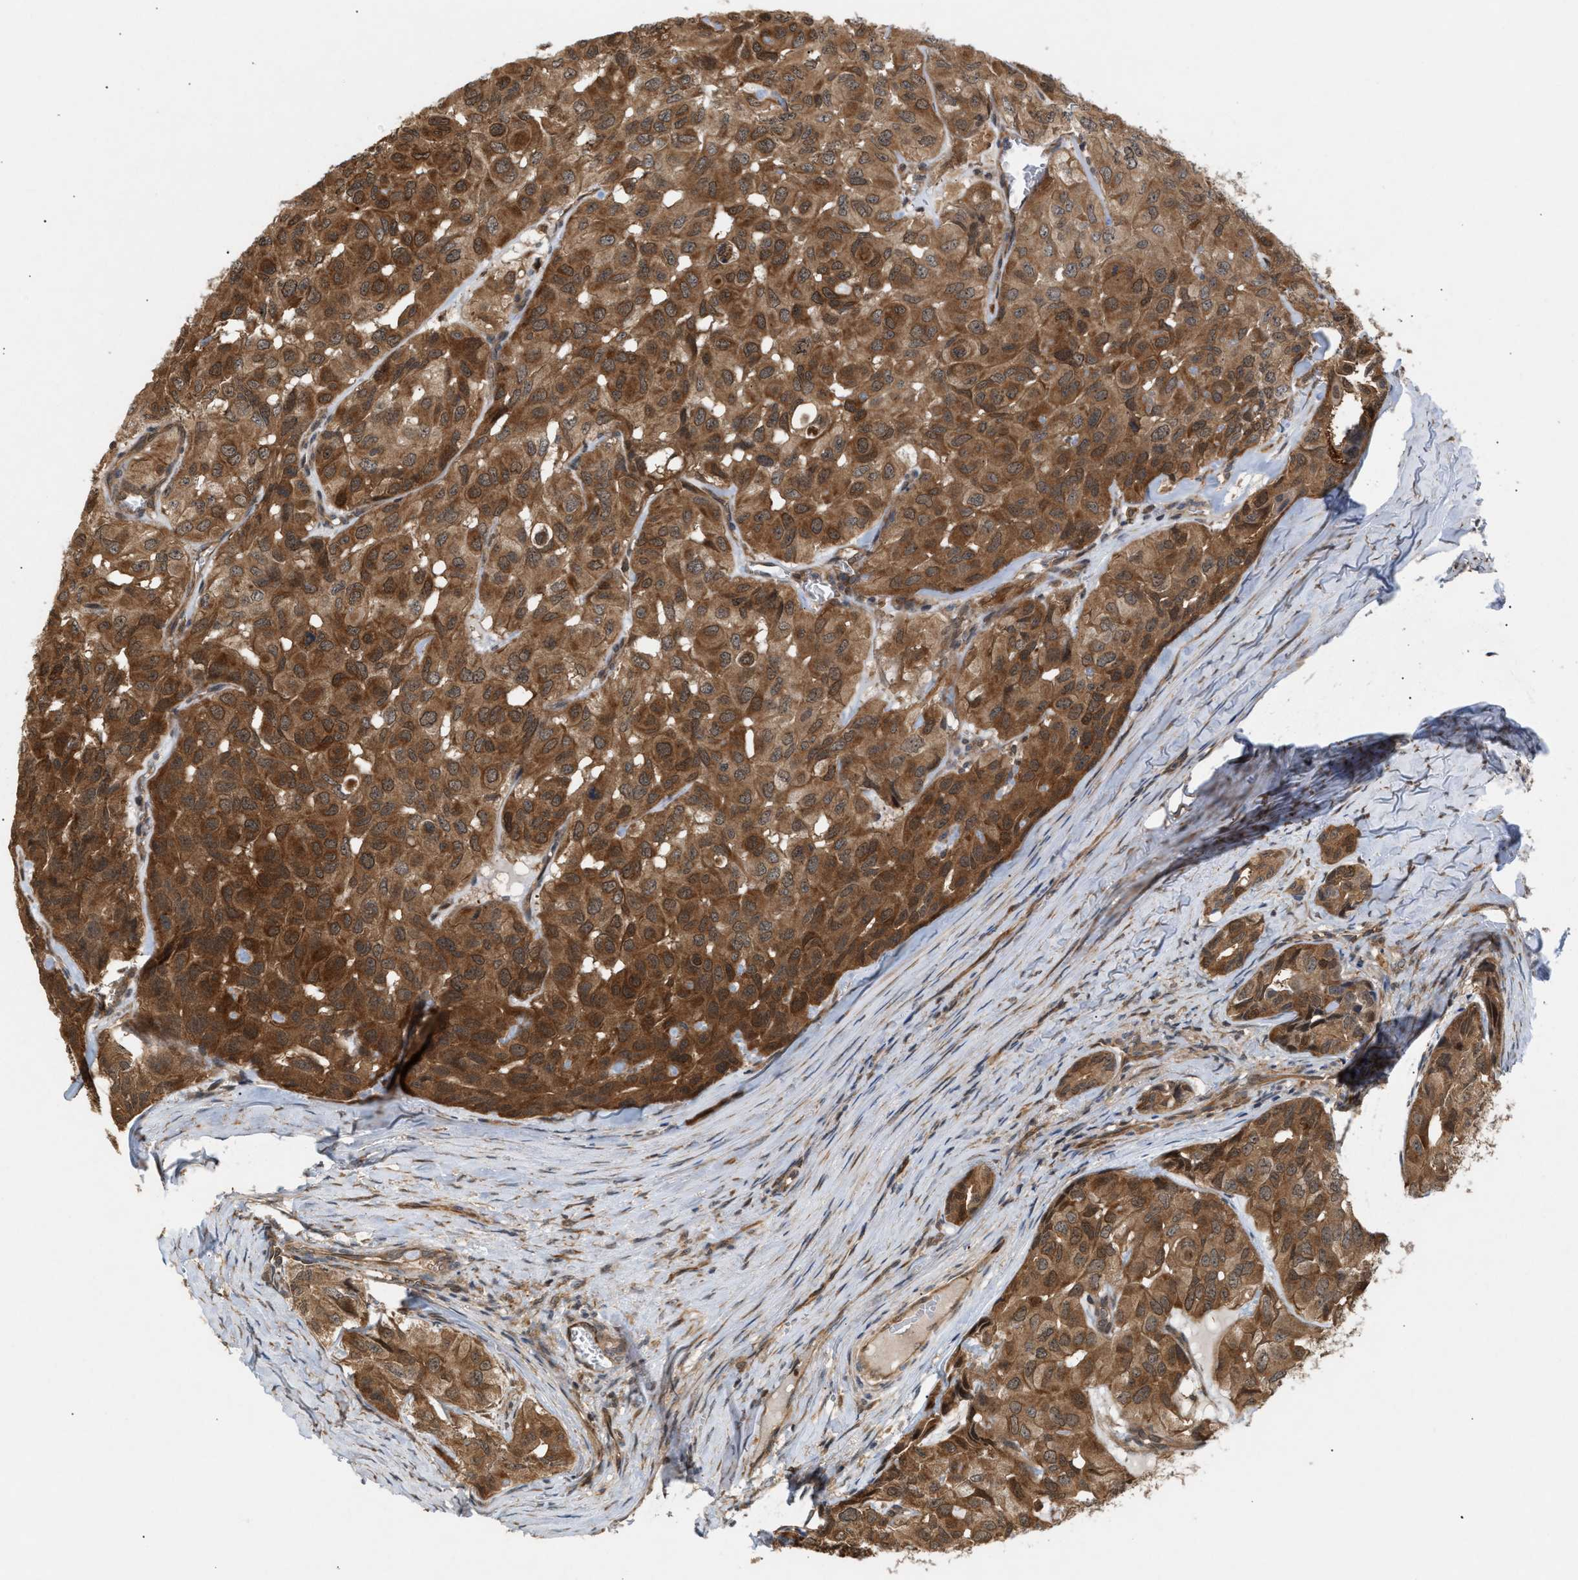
{"staining": {"intensity": "strong", "quantity": ">75%", "location": "cytoplasmic/membranous"}, "tissue": "head and neck cancer", "cell_type": "Tumor cells", "image_type": "cancer", "snomed": [{"axis": "morphology", "description": "Adenocarcinoma, NOS"}, {"axis": "topography", "description": "Salivary gland, NOS"}, {"axis": "topography", "description": "Head-Neck"}], "caption": "A histopathology image of human head and neck adenocarcinoma stained for a protein reveals strong cytoplasmic/membranous brown staining in tumor cells. The protein of interest is shown in brown color, while the nuclei are stained blue.", "gene": "GLOD4", "patient": {"sex": "female", "age": 76}}